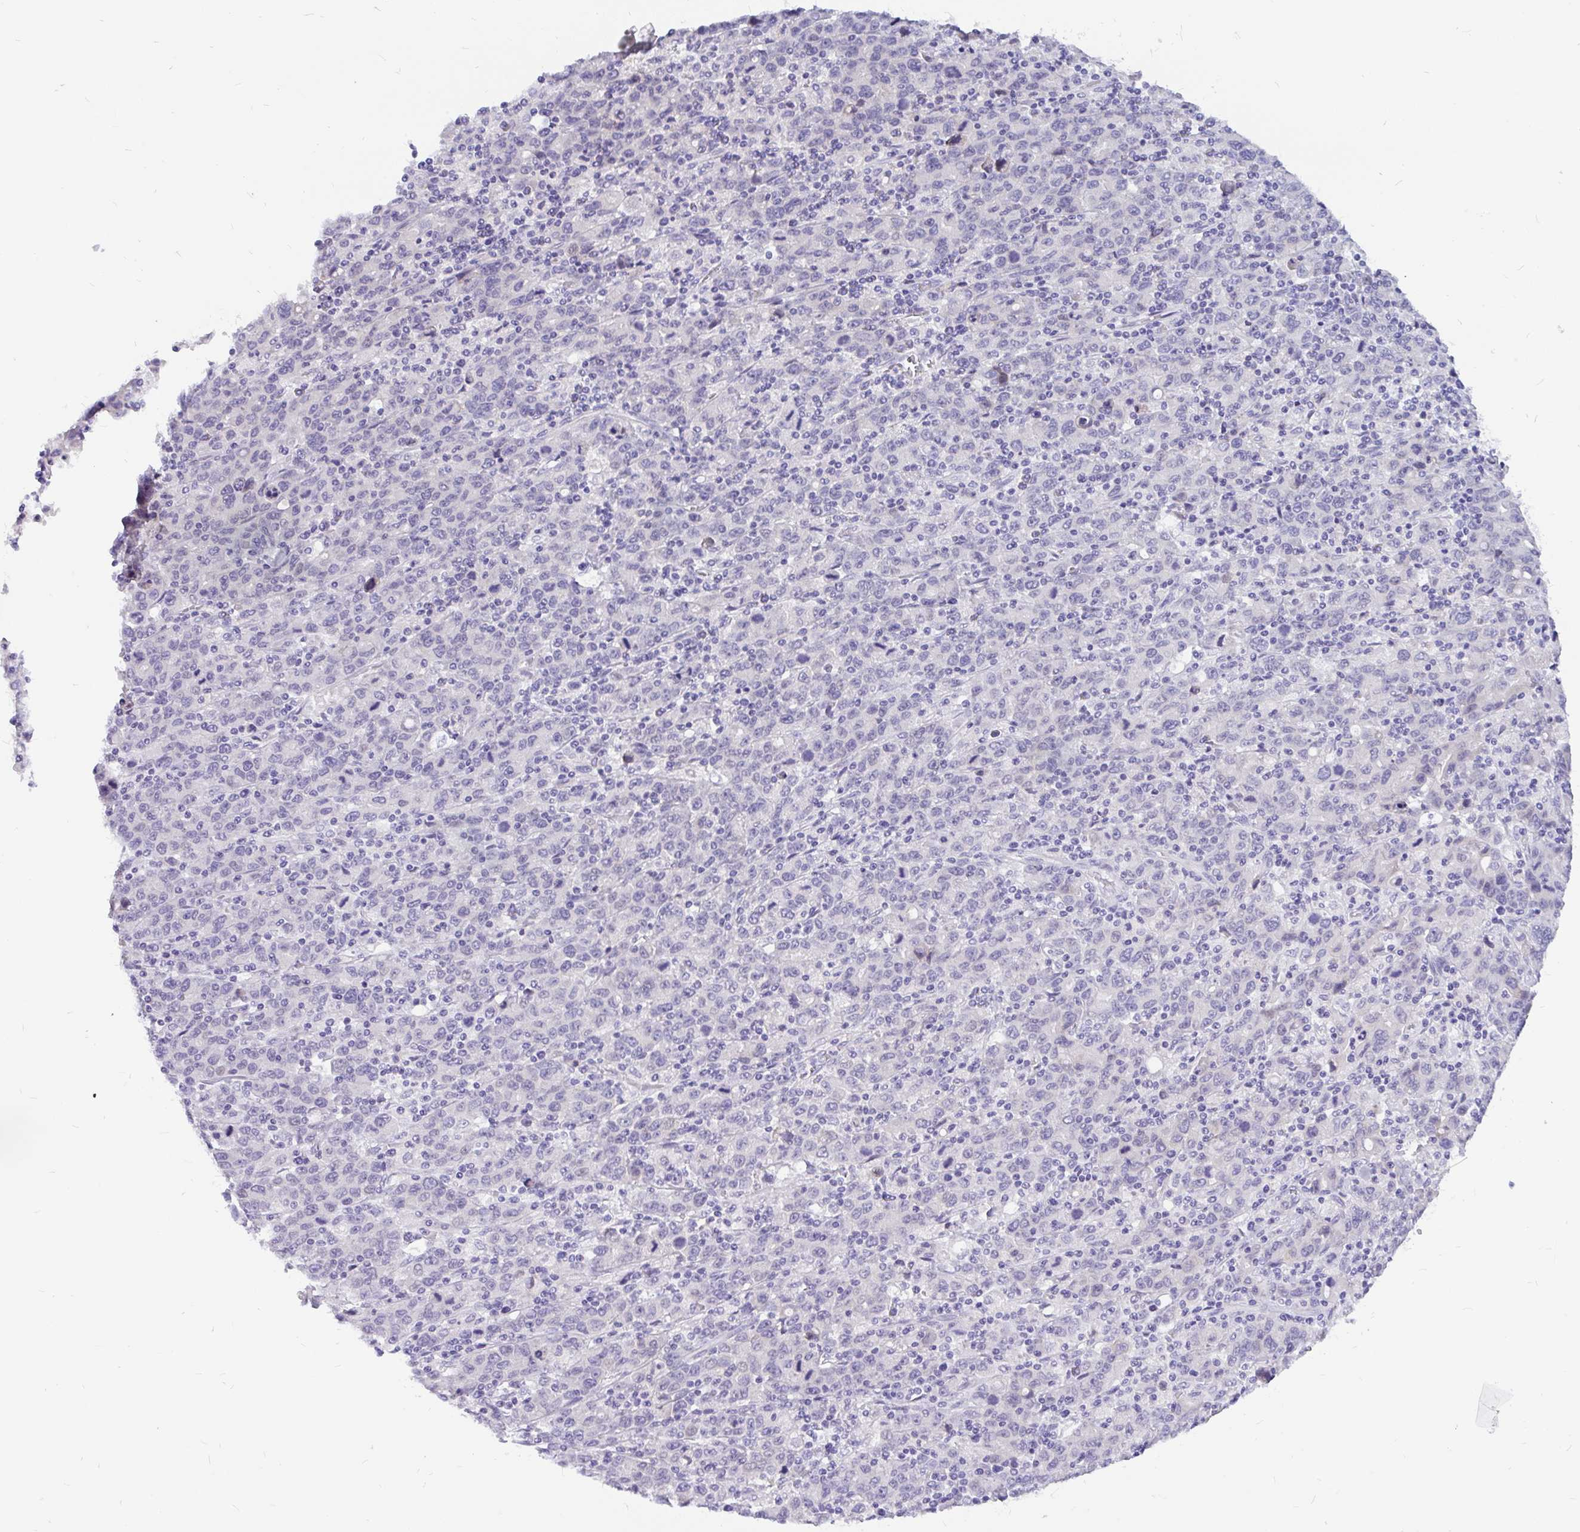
{"staining": {"intensity": "negative", "quantity": "none", "location": "none"}, "tissue": "stomach cancer", "cell_type": "Tumor cells", "image_type": "cancer", "snomed": [{"axis": "morphology", "description": "Adenocarcinoma, NOS"}, {"axis": "topography", "description": "Stomach, upper"}], "caption": "IHC of human stomach cancer exhibits no positivity in tumor cells. (Immunohistochemistry, brightfield microscopy, high magnification).", "gene": "KIAA2013", "patient": {"sex": "male", "age": 69}}